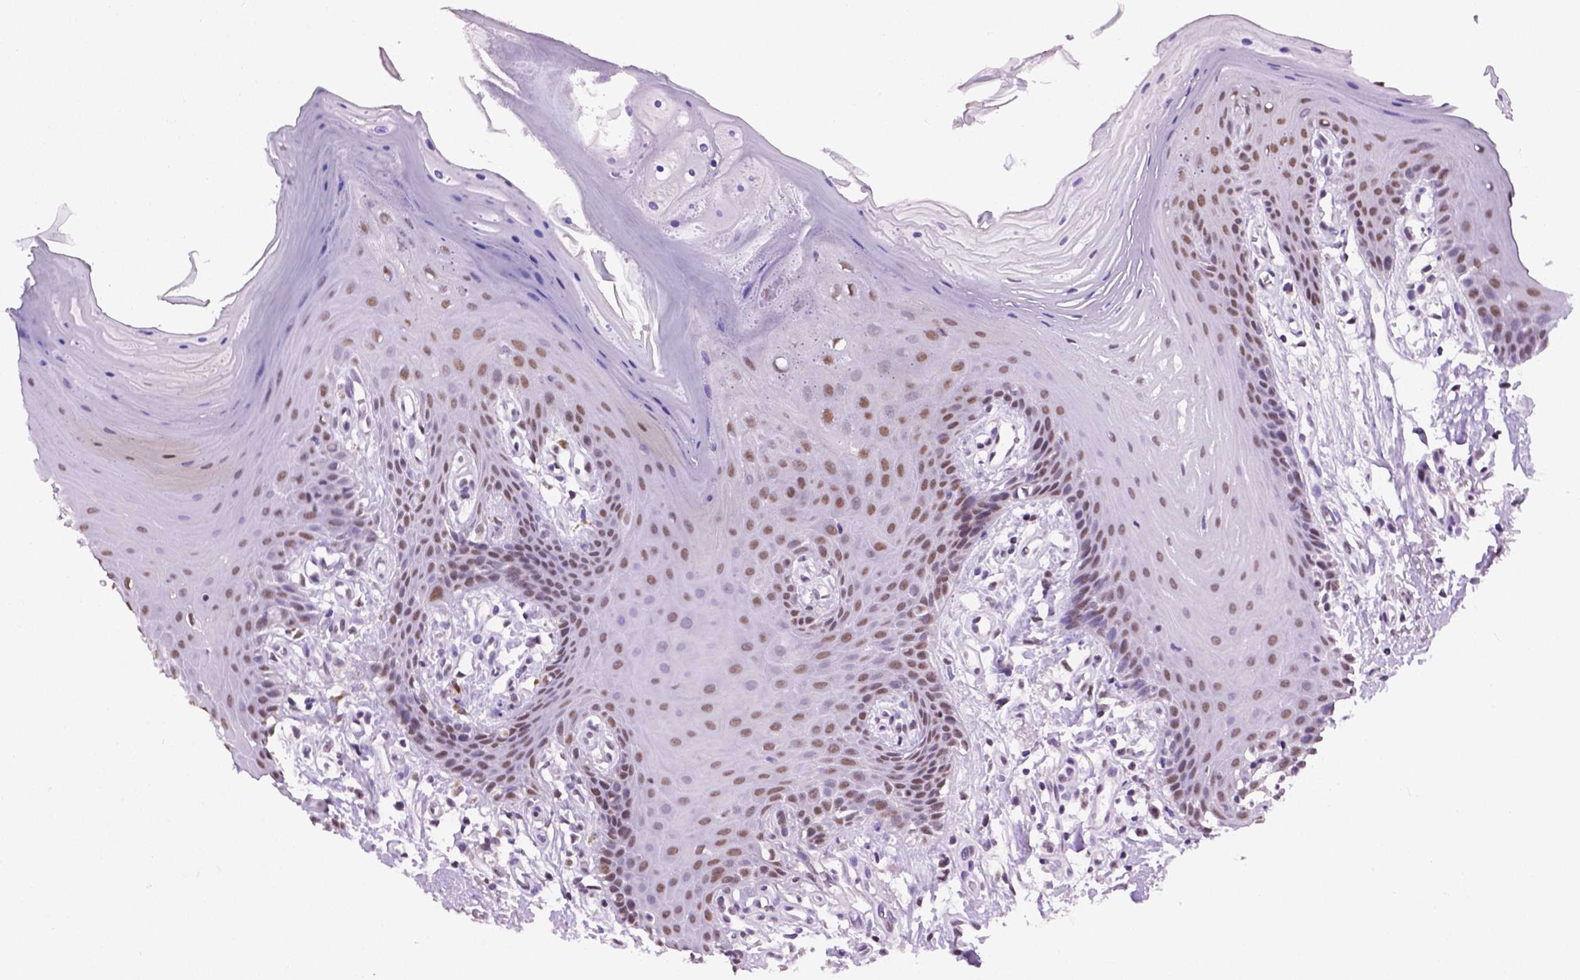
{"staining": {"intensity": "moderate", "quantity": ">75%", "location": "nuclear"}, "tissue": "oral mucosa", "cell_type": "Squamous epithelial cells", "image_type": "normal", "snomed": [{"axis": "morphology", "description": "Normal tissue, NOS"}, {"axis": "morphology", "description": "Normal morphology"}, {"axis": "topography", "description": "Oral tissue"}], "caption": "Protein positivity by IHC demonstrates moderate nuclear staining in approximately >75% of squamous epithelial cells in unremarkable oral mucosa. (IHC, brightfield microscopy, high magnification).", "gene": "ABI2", "patient": {"sex": "female", "age": 76}}